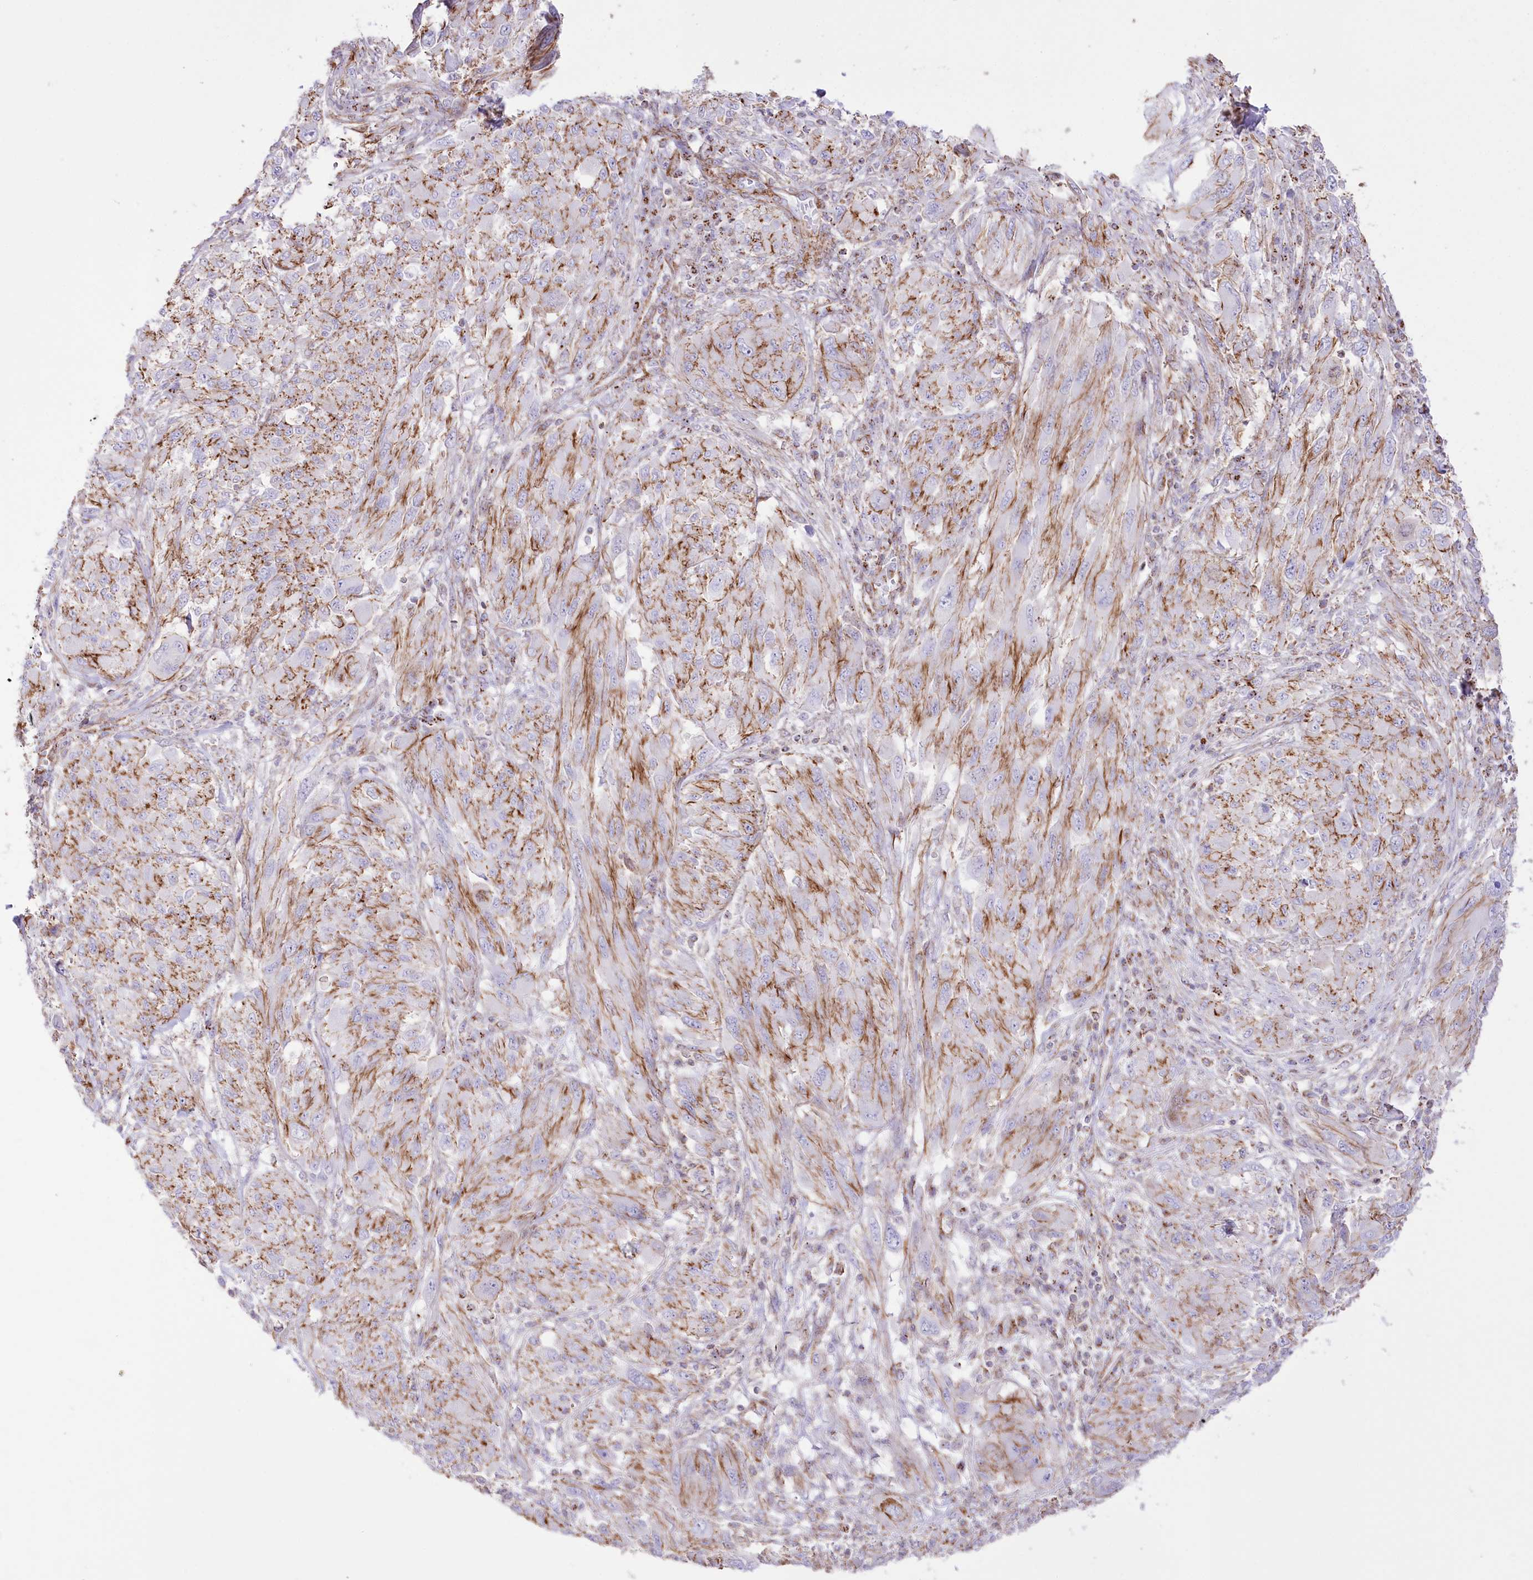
{"staining": {"intensity": "moderate", "quantity": ">75%", "location": "cytoplasmic/membranous"}, "tissue": "melanoma", "cell_type": "Tumor cells", "image_type": "cancer", "snomed": [{"axis": "morphology", "description": "Malignant melanoma, NOS"}, {"axis": "topography", "description": "Skin"}], "caption": "Malignant melanoma was stained to show a protein in brown. There is medium levels of moderate cytoplasmic/membranous staining in approximately >75% of tumor cells. The staining is performed using DAB (3,3'-diaminobenzidine) brown chromogen to label protein expression. The nuclei are counter-stained blue using hematoxylin.", "gene": "FAM216A", "patient": {"sex": "female", "age": 91}}